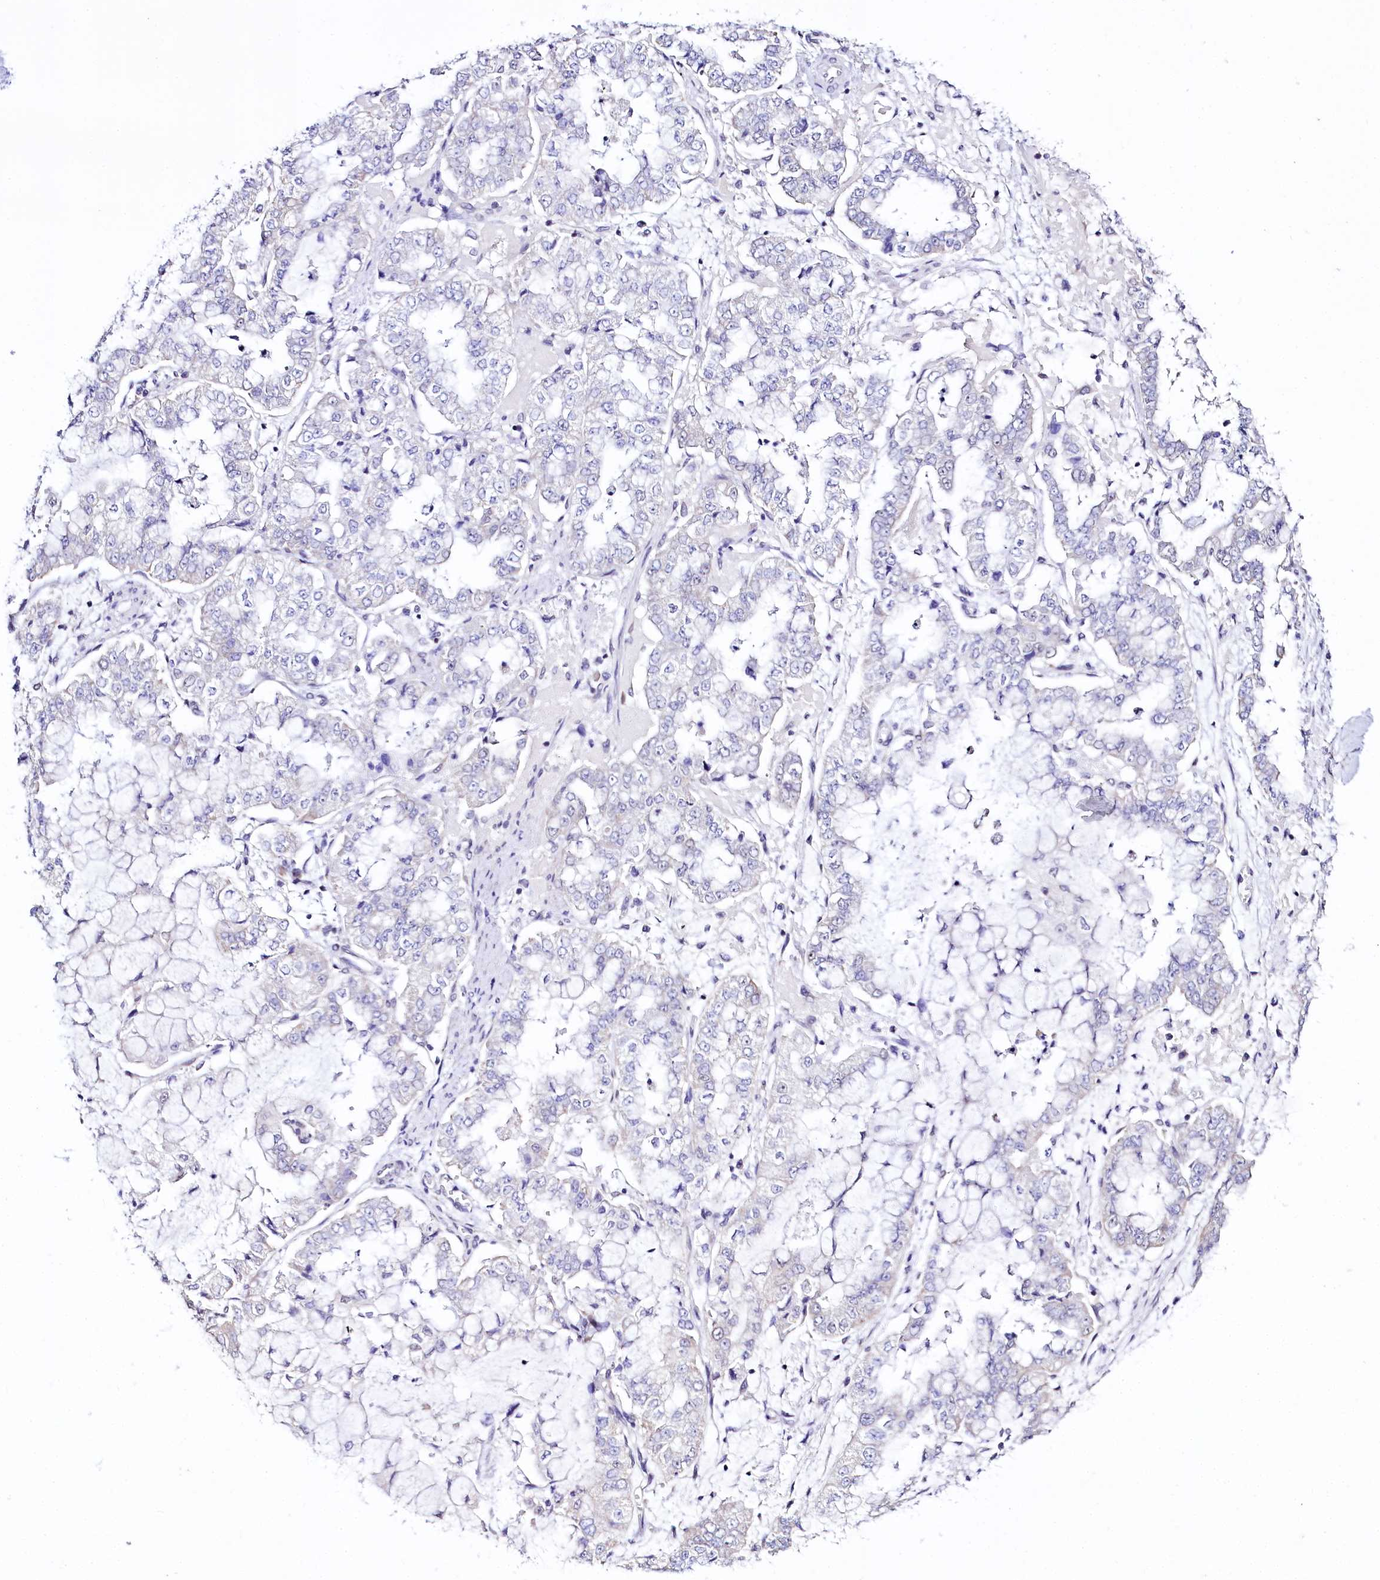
{"staining": {"intensity": "negative", "quantity": "none", "location": "none"}, "tissue": "stomach cancer", "cell_type": "Tumor cells", "image_type": "cancer", "snomed": [{"axis": "morphology", "description": "Adenocarcinoma, NOS"}, {"axis": "topography", "description": "Stomach"}], "caption": "Tumor cells show no significant protein positivity in adenocarcinoma (stomach).", "gene": "SPATS2", "patient": {"sex": "male", "age": 76}}